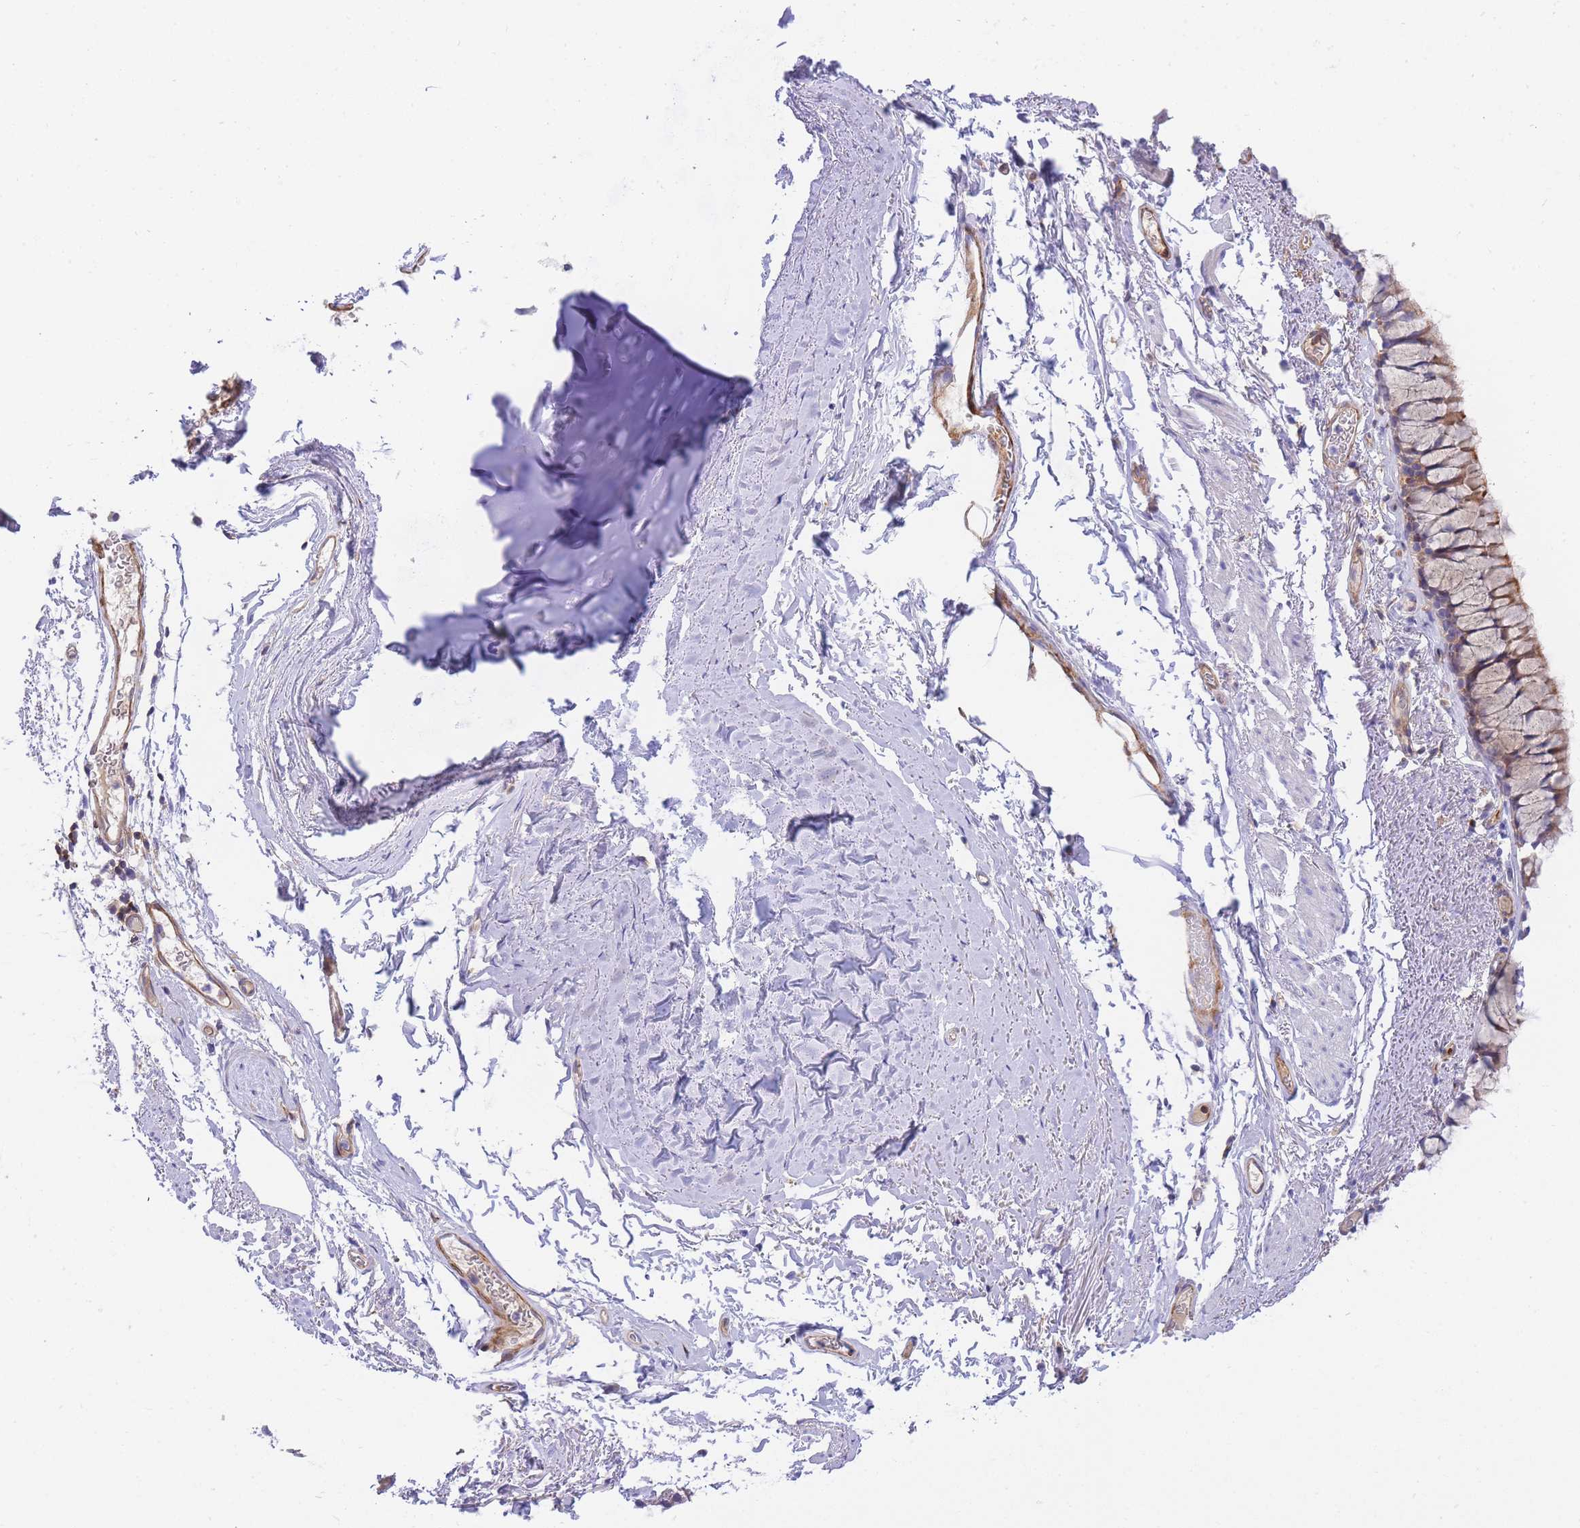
{"staining": {"intensity": "negative", "quantity": "none", "location": "none"}, "tissue": "adipose tissue", "cell_type": "Adipocytes", "image_type": "normal", "snomed": [{"axis": "morphology", "description": "Normal tissue, NOS"}, {"axis": "topography", "description": "Cartilage tissue"}, {"axis": "topography", "description": "Bronchus"}], "caption": "Immunohistochemistry of normal human adipose tissue demonstrates no positivity in adipocytes. The staining is performed using DAB brown chromogen with nuclei counter-stained in using hematoxylin.", "gene": "FBN3", "patient": {"sex": "female", "age": 73}}